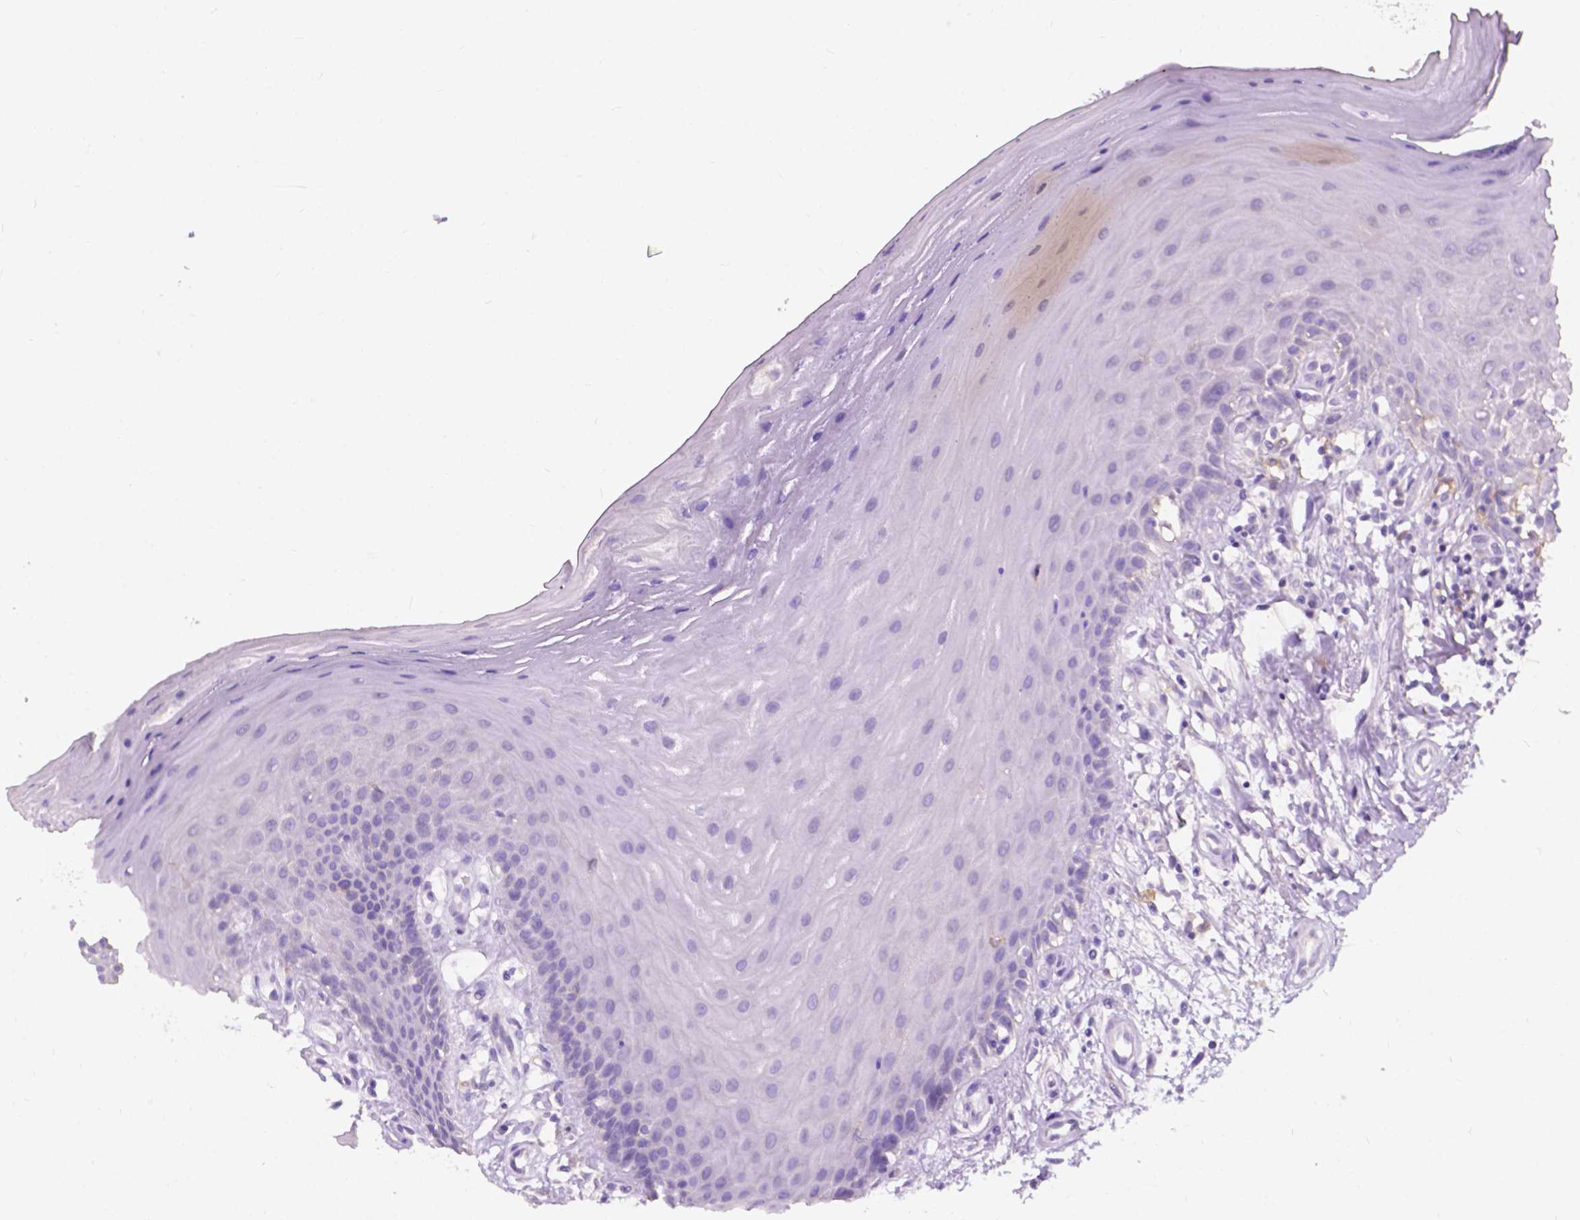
{"staining": {"intensity": "weak", "quantity": "<25%", "location": "cytoplasmic/membranous"}, "tissue": "oral mucosa", "cell_type": "Squamous epithelial cells", "image_type": "normal", "snomed": [{"axis": "morphology", "description": "Normal tissue, NOS"}, {"axis": "morphology", "description": "Normal morphology"}, {"axis": "topography", "description": "Oral tissue"}], "caption": "This is a micrograph of IHC staining of benign oral mucosa, which shows no expression in squamous epithelial cells.", "gene": "GNAO1", "patient": {"sex": "female", "age": 76}}